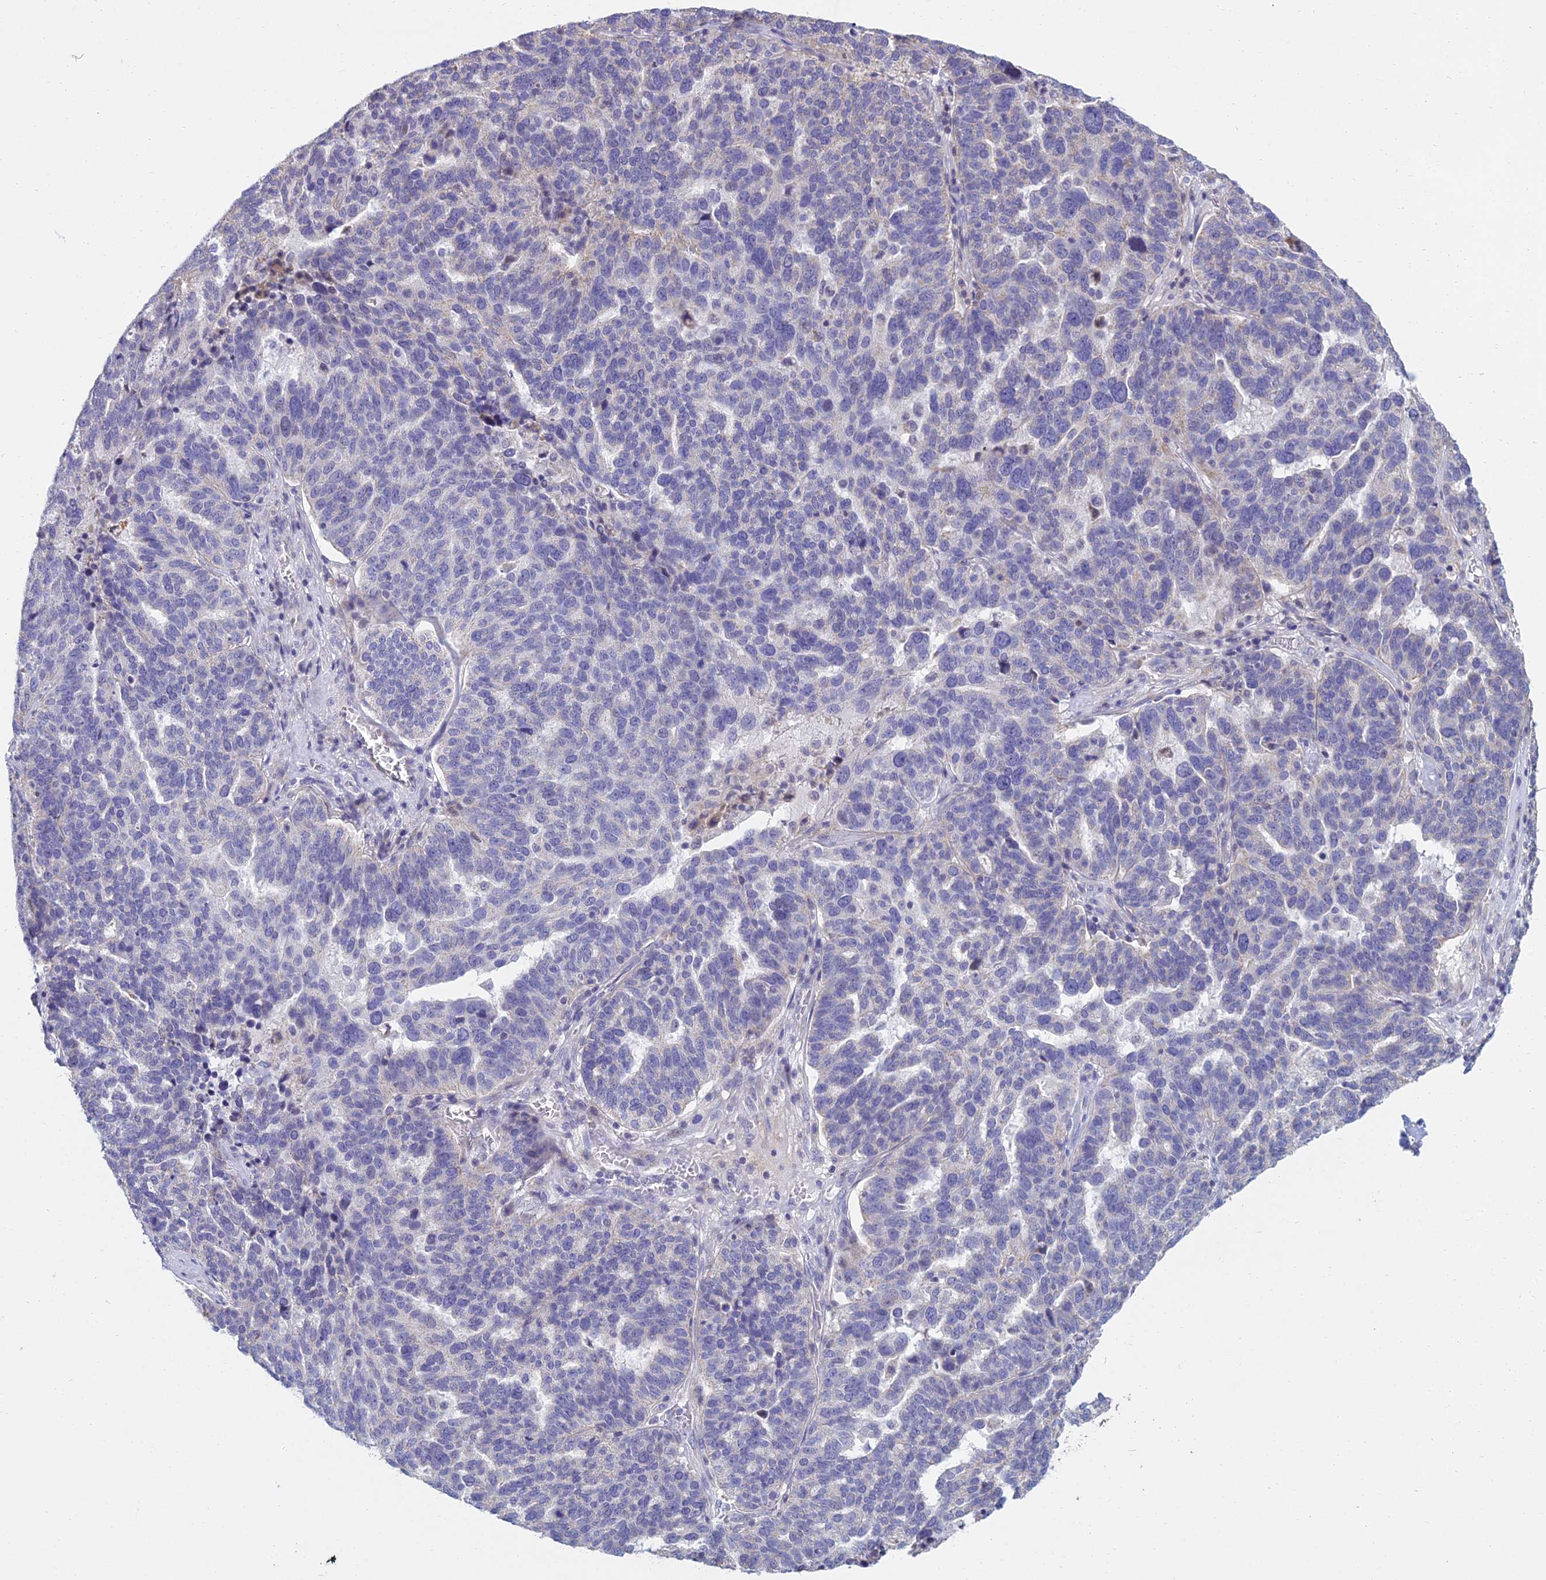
{"staining": {"intensity": "negative", "quantity": "none", "location": "none"}, "tissue": "ovarian cancer", "cell_type": "Tumor cells", "image_type": "cancer", "snomed": [{"axis": "morphology", "description": "Cystadenocarcinoma, serous, NOS"}, {"axis": "topography", "description": "Ovary"}], "caption": "This is an immunohistochemistry (IHC) histopathology image of human ovarian cancer (serous cystadenocarcinoma). There is no staining in tumor cells.", "gene": "CFAP206", "patient": {"sex": "female", "age": 59}}